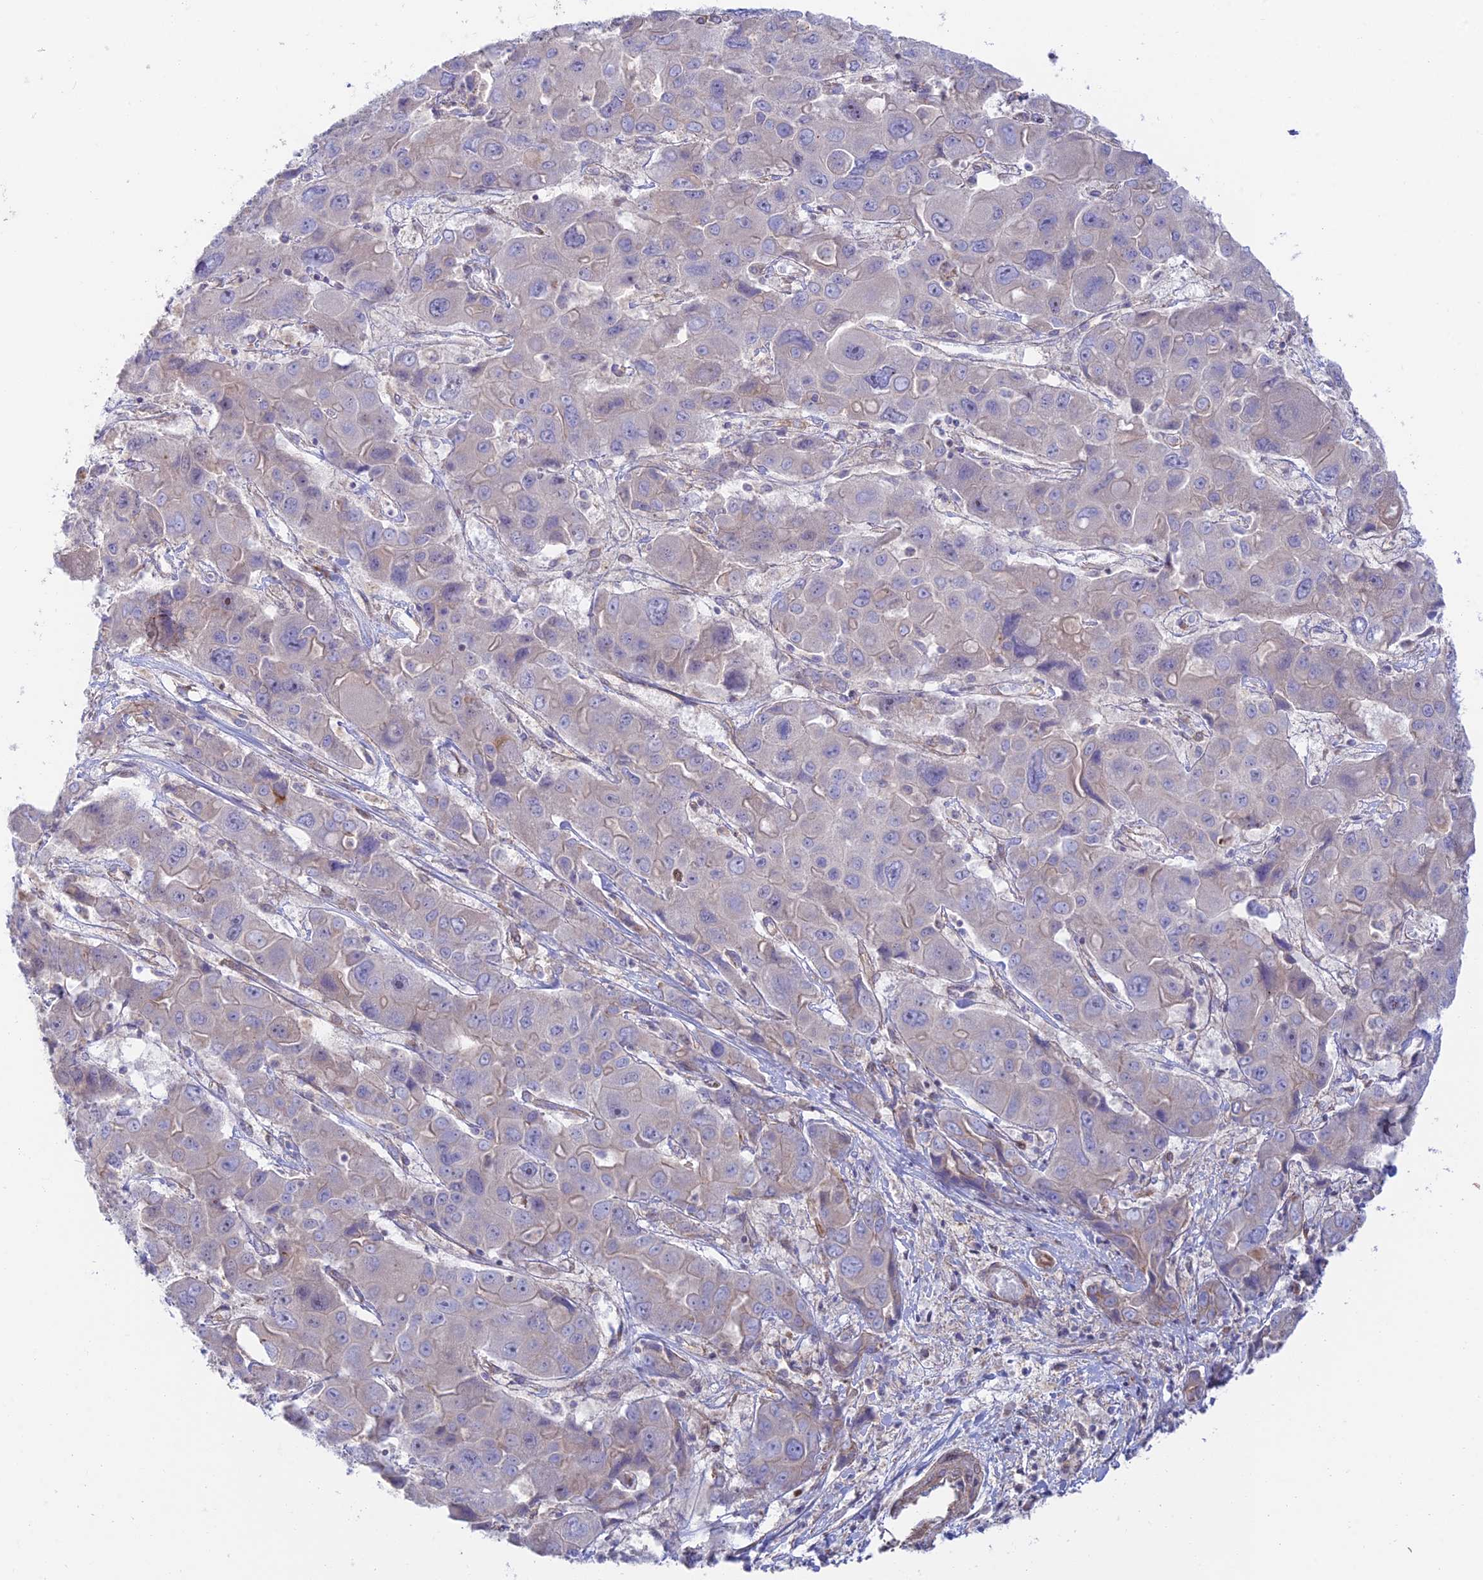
{"staining": {"intensity": "negative", "quantity": "none", "location": "none"}, "tissue": "liver cancer", "cell_type": "Tumor cells", "image_type": "cancer", "snomed": [{"axis": "morphology", "description": "Cholangiocarcinoma"}, {"axis": "topography", "description": "Liver"}], "caption": "Human liver cancer (cholangiocarcinoma) stained for a protein using immunohistochemistry (IHC) shows no expression in tumor cells.", "gene": "KCNAB1", "patient": {"sex": "male", "age": 67}}